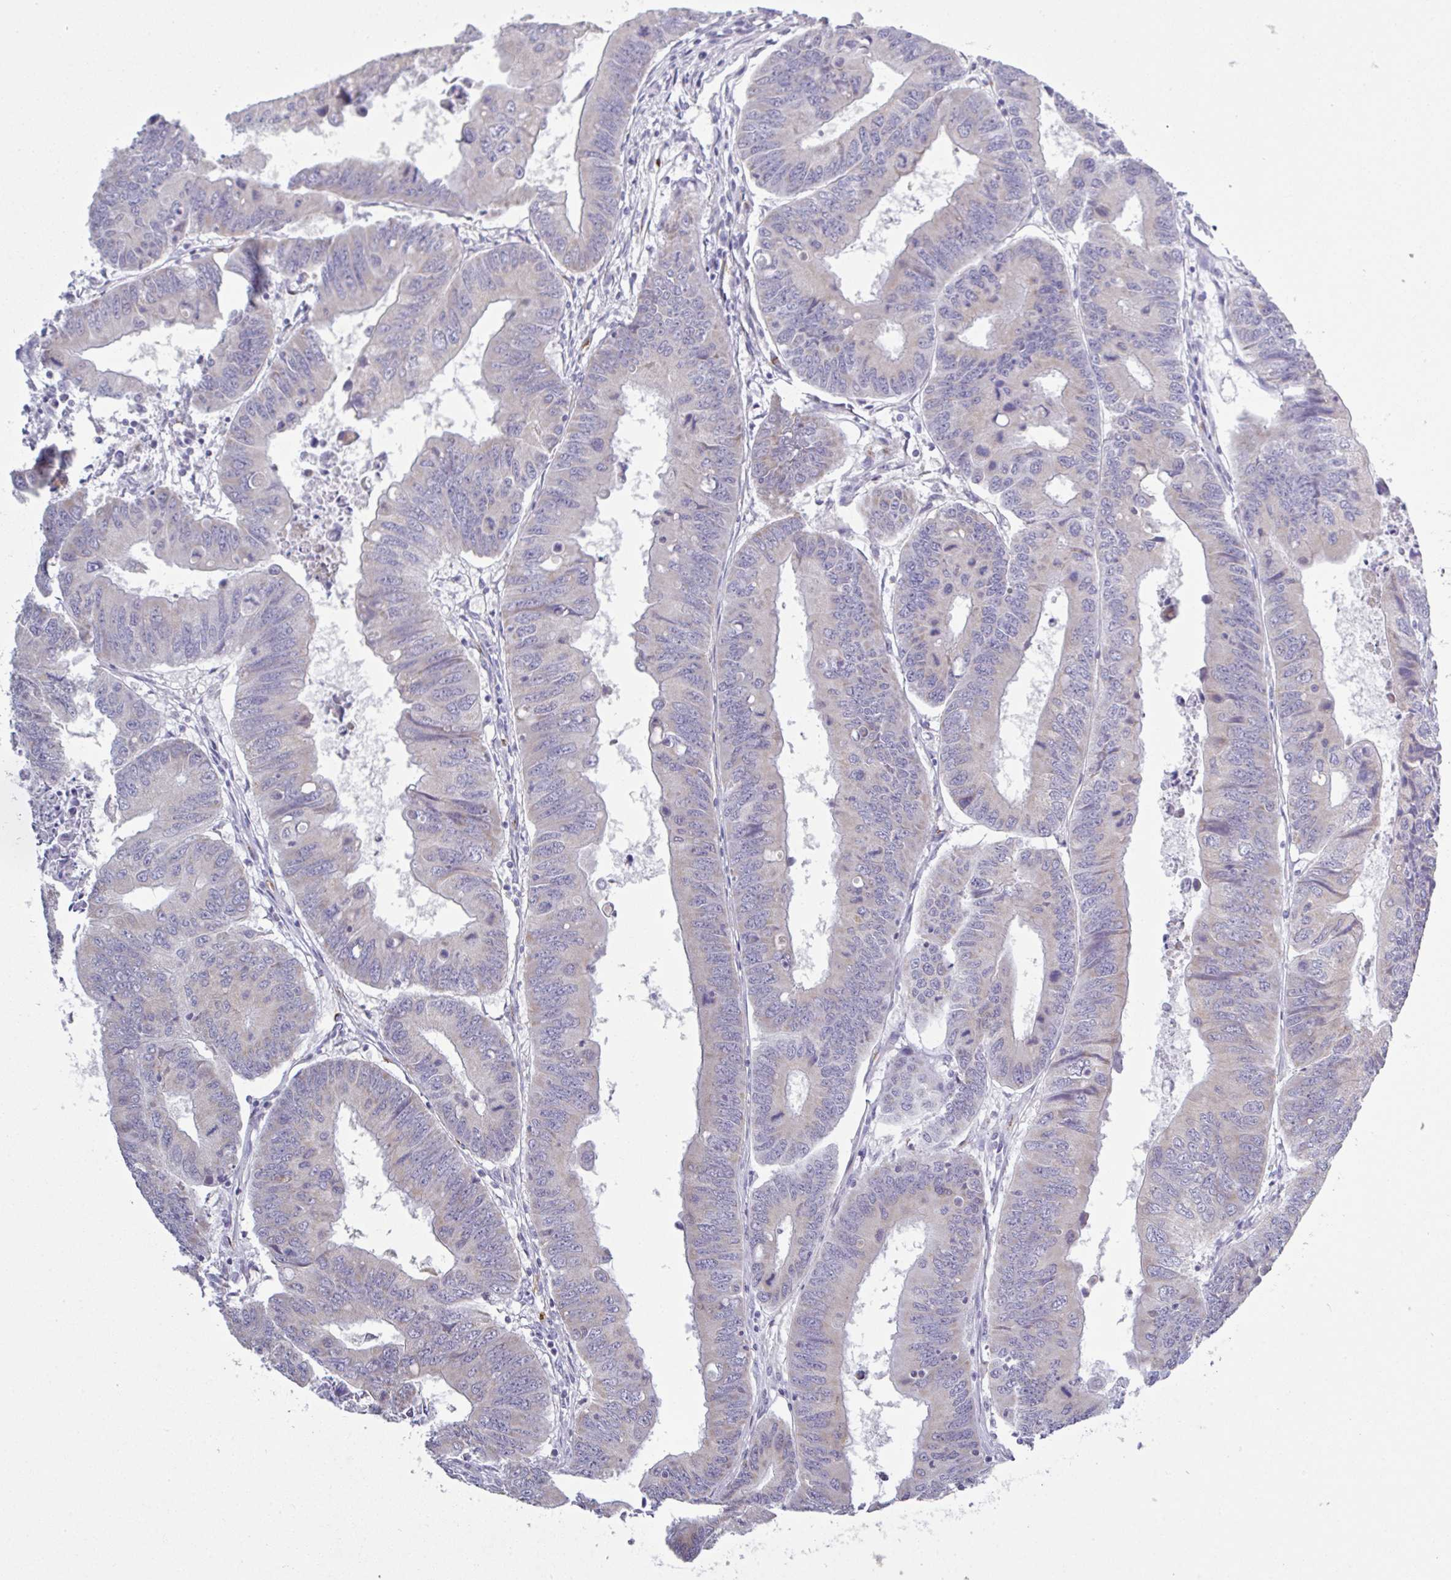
{"staining": {"intensity": "negative", "quantity": "none", "location": "none"}, "tissue": "colorectal cancer", "cell_type": "Tumor cells", "image_type": "cancer", "snomed": [{"axis": "morphology", "description": "Adenocarcinoma, NOS"}, {"axis": "topography", "description": "Colon"}], "caption": "Histopathology image shows no significant protein staining in tumor cells of adenocarcinoma (colorectal).", "gene": "PLCD4", "patient": {"sex": "male", "age": 53}}